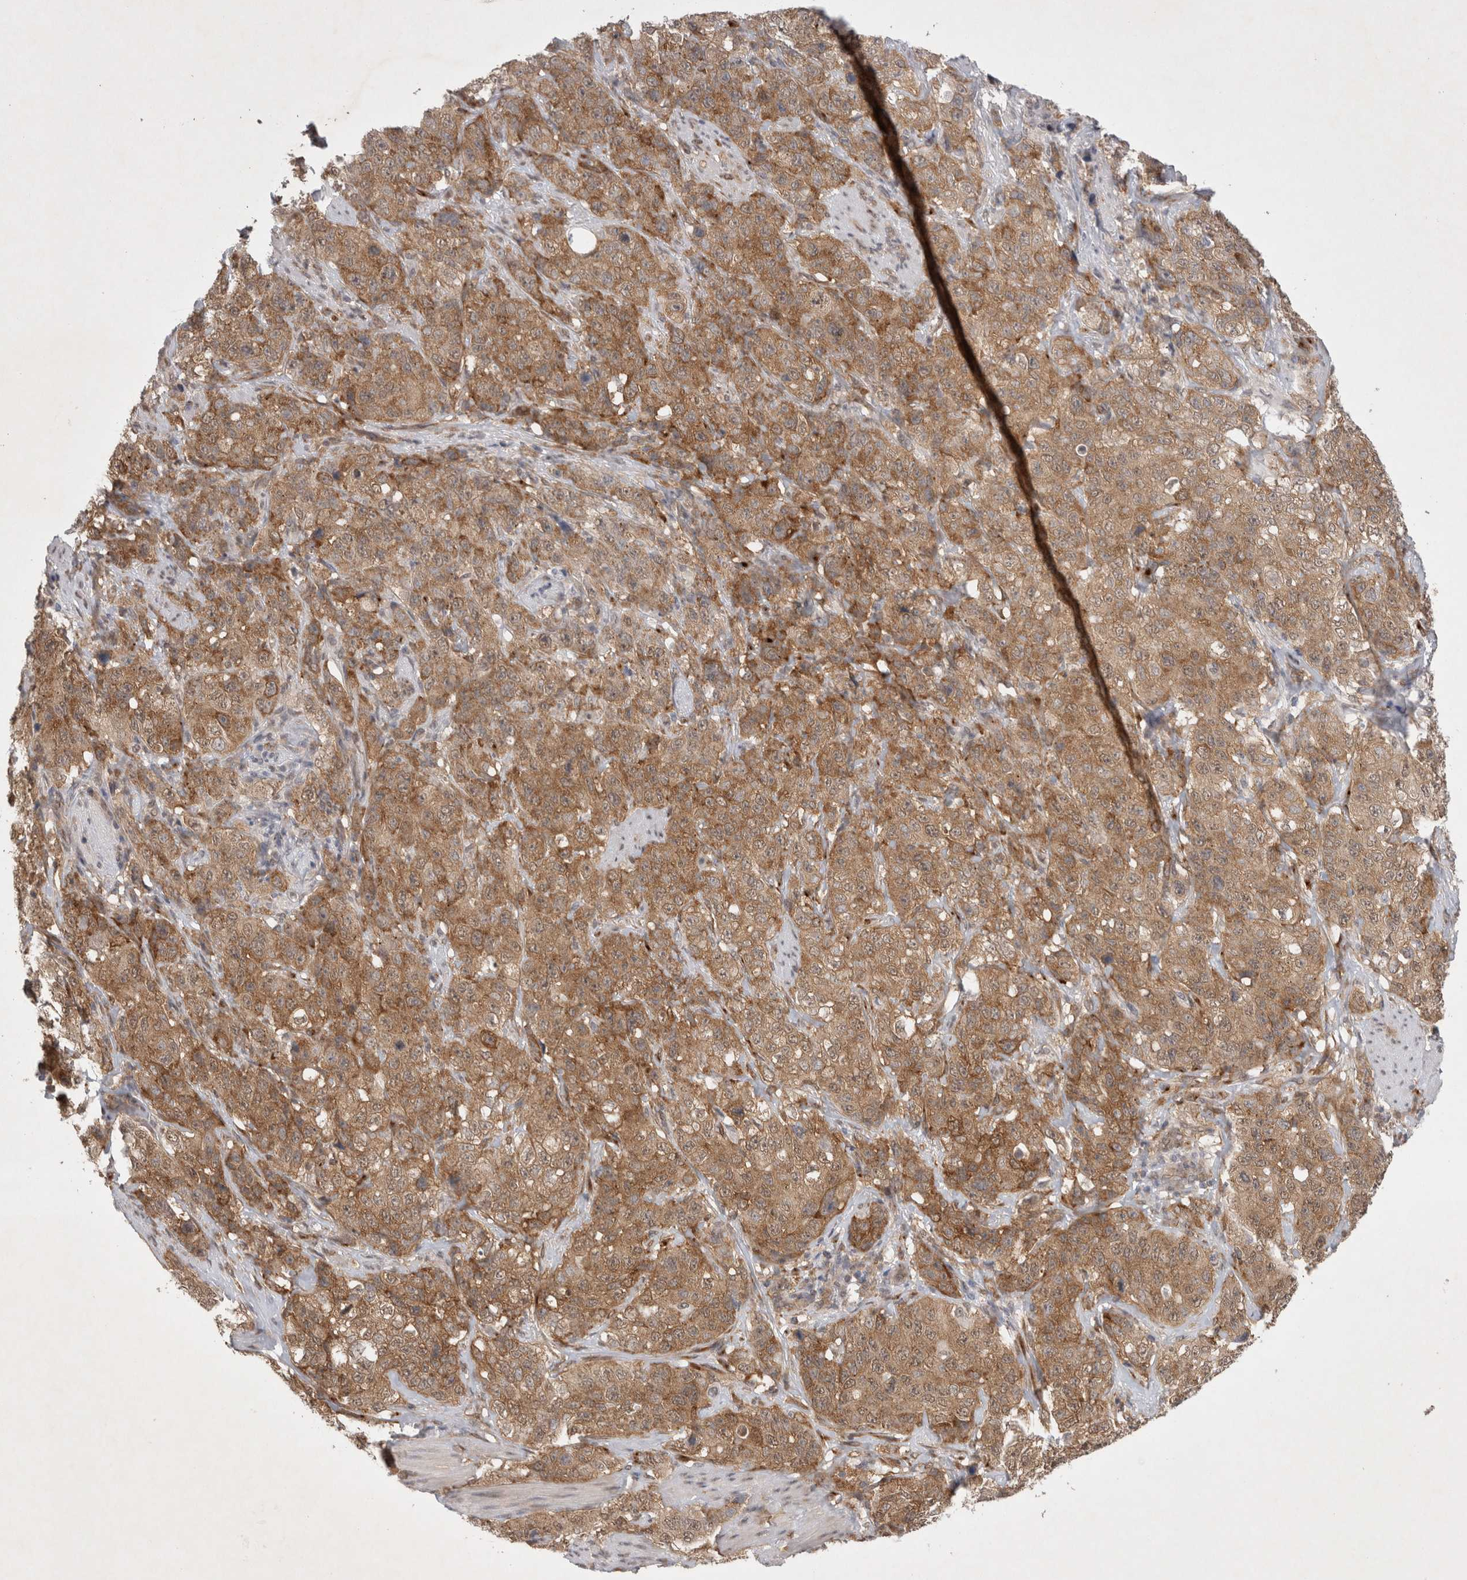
{"staining": {"intensity": "moderate", "quantity": ">75%", "location": "cytoplasmic/membranous"}, "tissue": "stomach cancer", "cell_type": "Tumor cells", "image_type": "cancer", "snomed": [{"axis": "morphology", "description": "Adenocarcinoma, NOS"}, {"axis": "topography", "description": "Stomach"}], "caption": "About >75% of tumor cells in human adenocarcinoma (stomach) reveal moderate cytoplasmic/membranous protein positivity as visualized by brown immunohistochemical staining.", "gene": "WIPF2", "patient": {"sex": "male", "age": 48}}